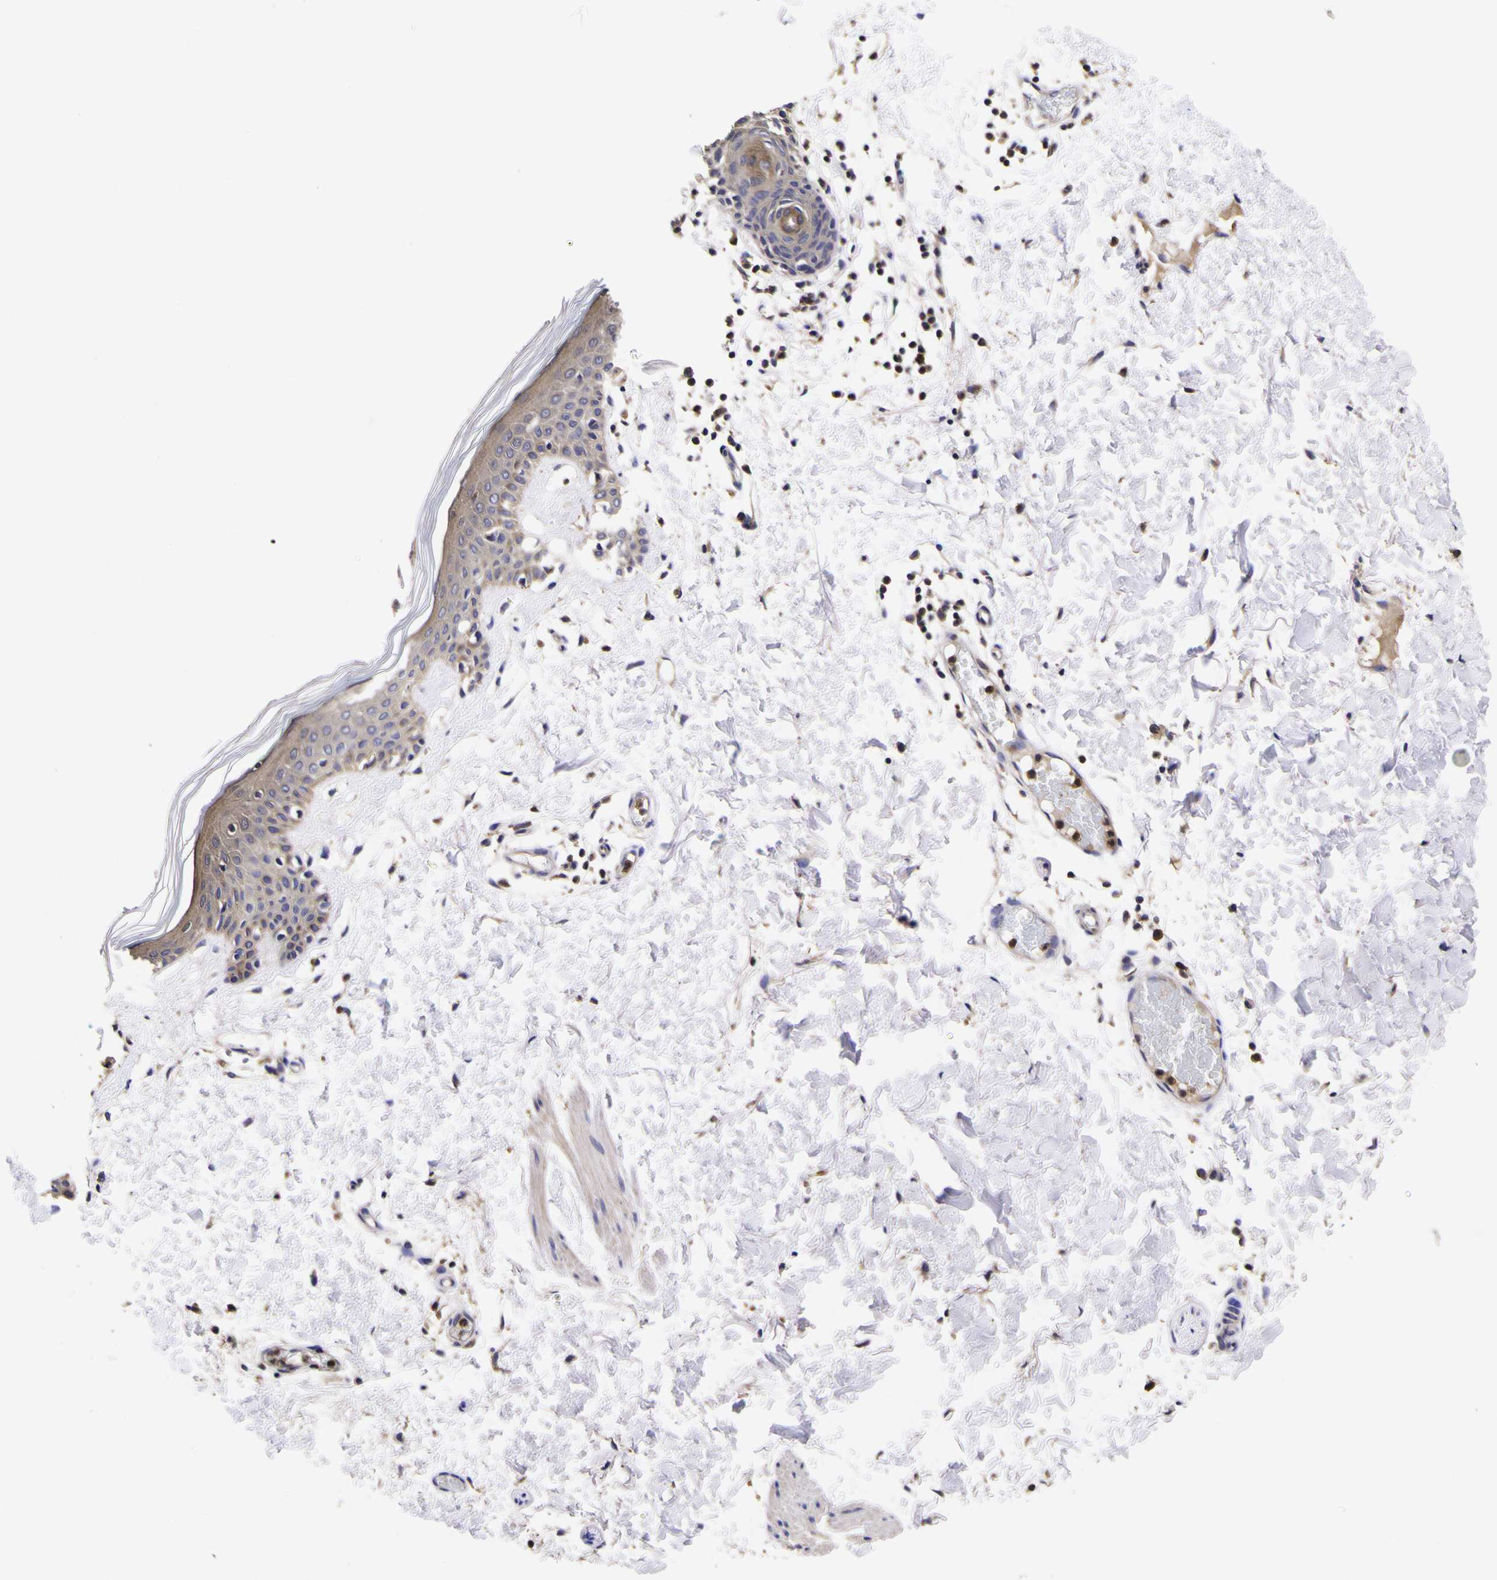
{"staining": {"intensity": "negative", "quantity": "none", "location": "none"}, "tissue": "skin", "cell_type": "Fibroblasts", "image_type": "normal", "snomed": [{"axis": "morphology", "description": "Normal tissue, NOS"}, {"axis": "topography", "description": "Skin"}], "caption": "Immunohistochemistry photomicrograph of normal skin: human skin stained with DAB exhibits no significant protein positivity in fibroblasts.", "gene": "MAPK14", "patient": {"sex": "male", "age": 53}}